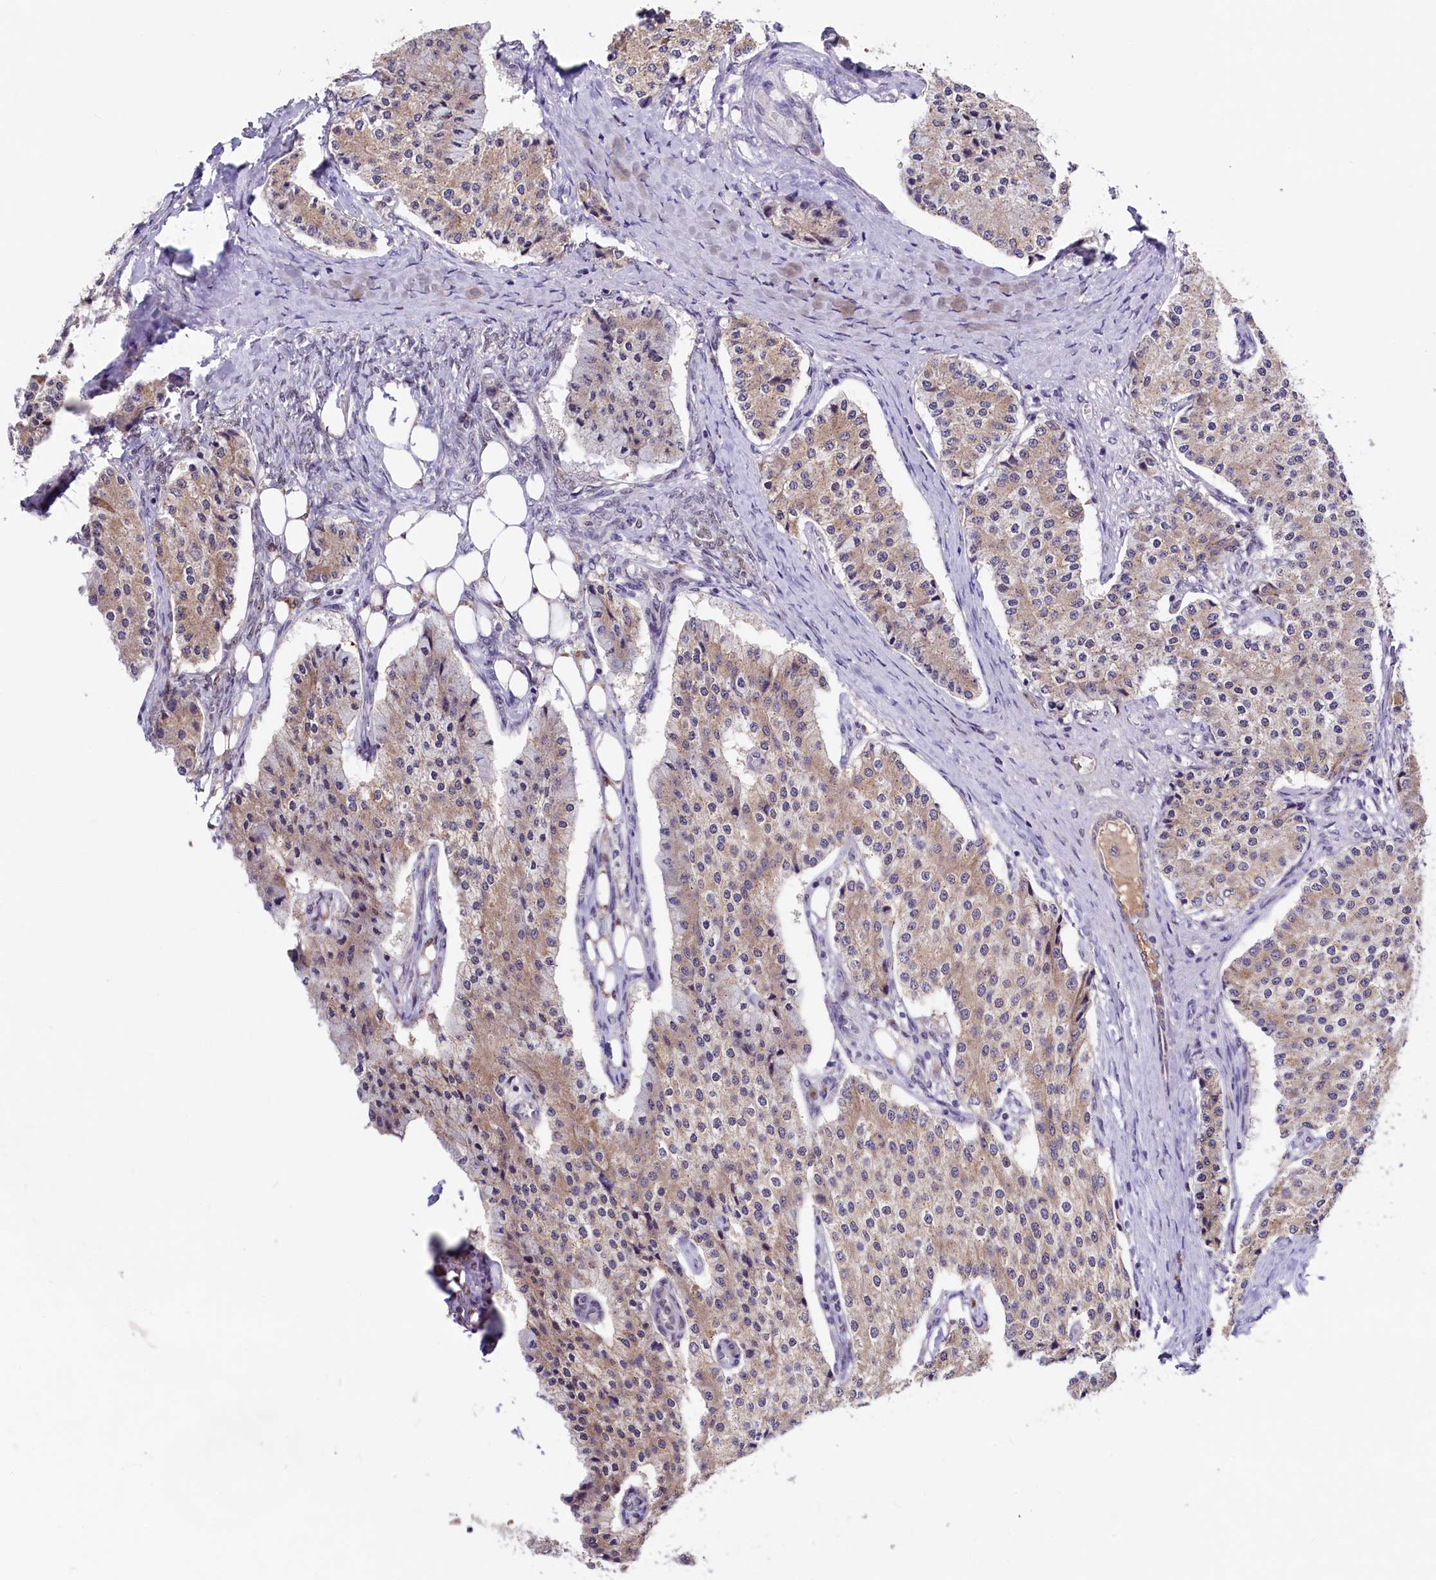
{"staining": {"intensity": "moderate", "quantity": ">75%", "location": "cytoplasmic/membranous"}, "tissue": "carcinoid", "cell_type": "Tumor cells", "image_type": "cancer", "snomed": [{"axis": "morphology", "description": "Carcinoid, malignant, NOS"}, {"axis": "topography", "description": "Colon"}], "caption": "This image demonstrates immunohistochemistry (IHC) staining of human malignant carcinoid, with medium moderate cytoplasmic/membranous expression in approximately >75% of tumor cells.", "gene": "SEC24C", "patient": {"sex": "female", "age": 52}}